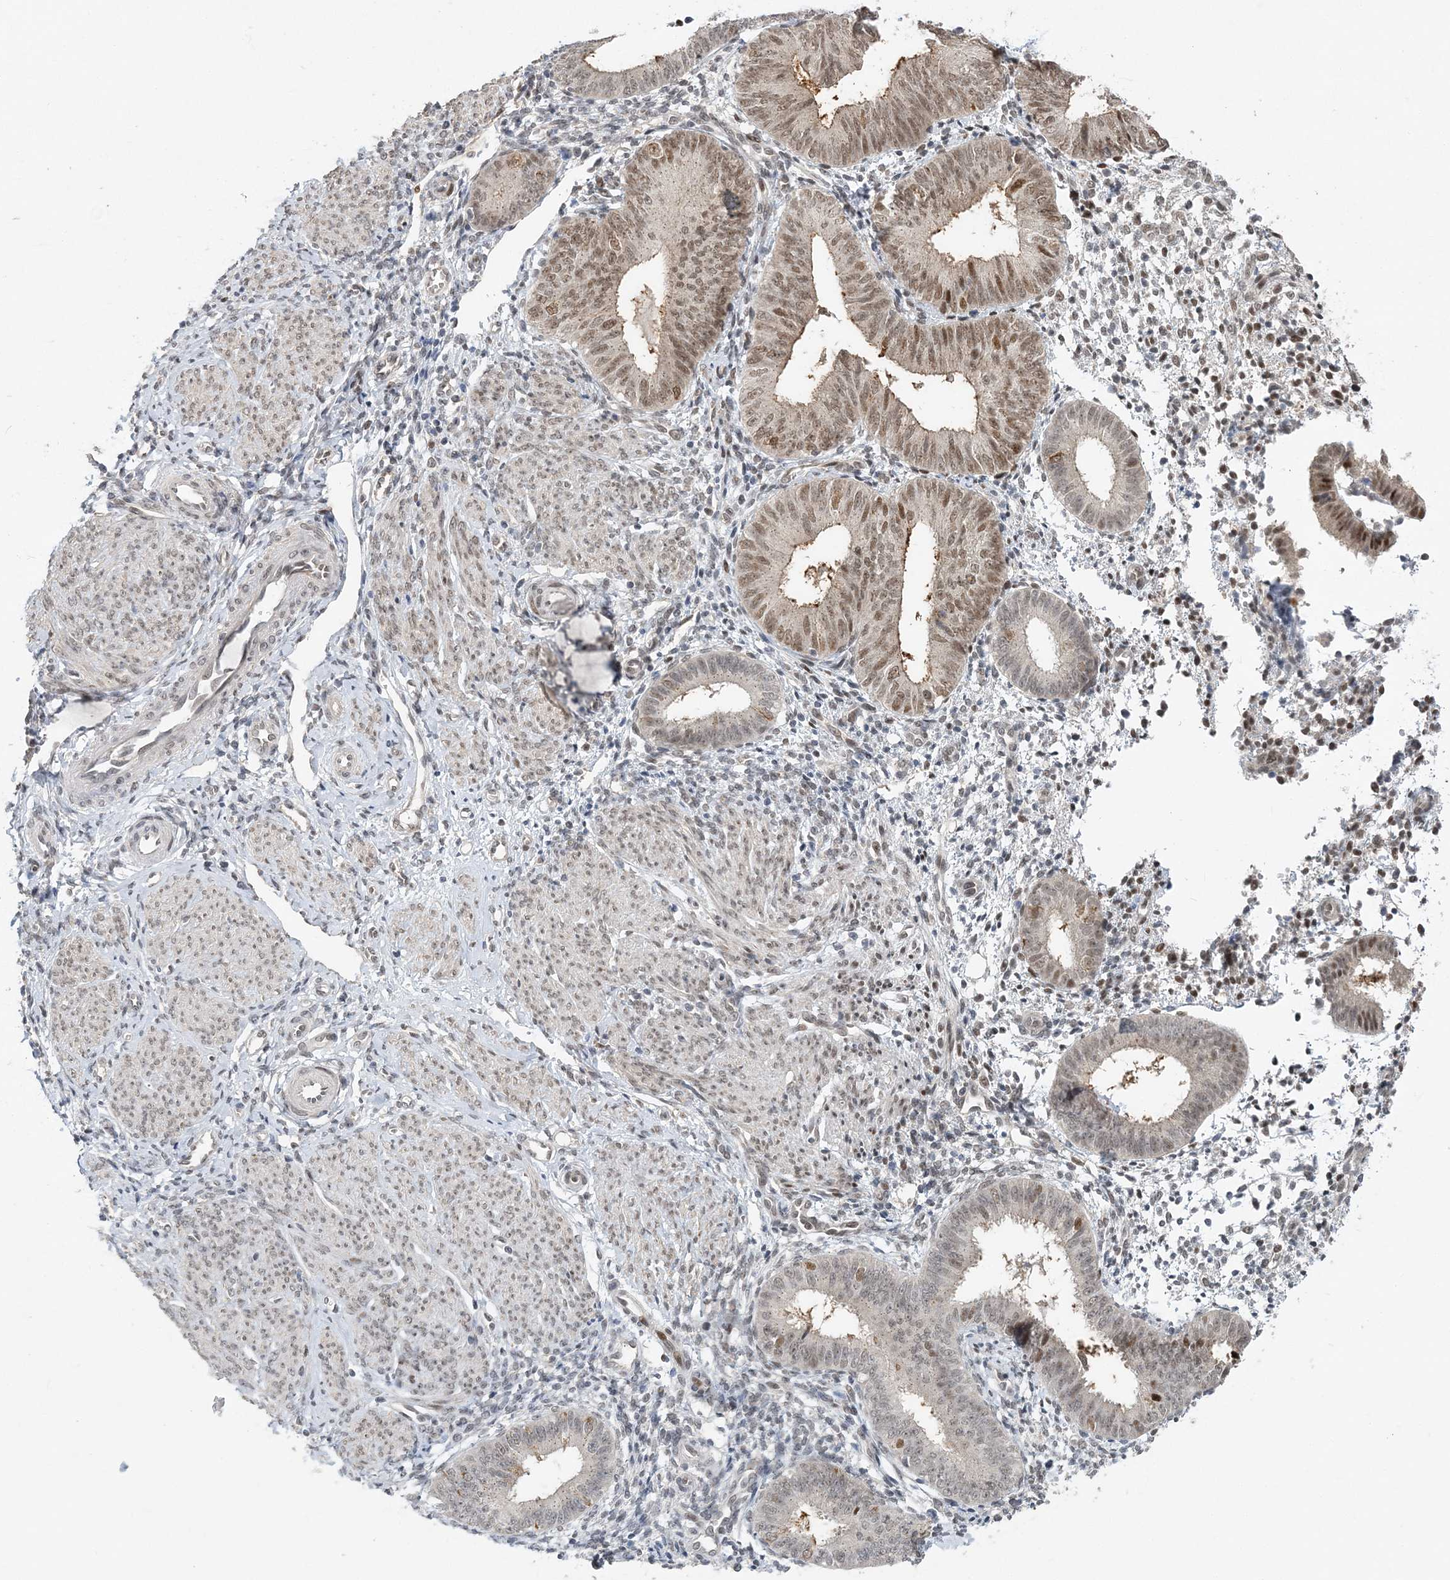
{"staining": {"intensity": "weak", "quantity": "<25%", "location": "nuclear"}, "tissue": "endometrium", "cell_type": "Cells in endometrial stroma", "image_type": "normal", "snomed": [{"axis": "morphology", "description": "Normal tissue, NOS"}, {"axis": "topography", "description": "Uterus"}, {"axis": "topography", "description": "Endometrium"}], "caption": "High power microscopy photomicrograph of an IHC micrograph of normal endometrium, revealing no significant positivity in cells in endometrial stroma.", "gene": "WAC", "patient": {"sex": "female", "age": 48}}